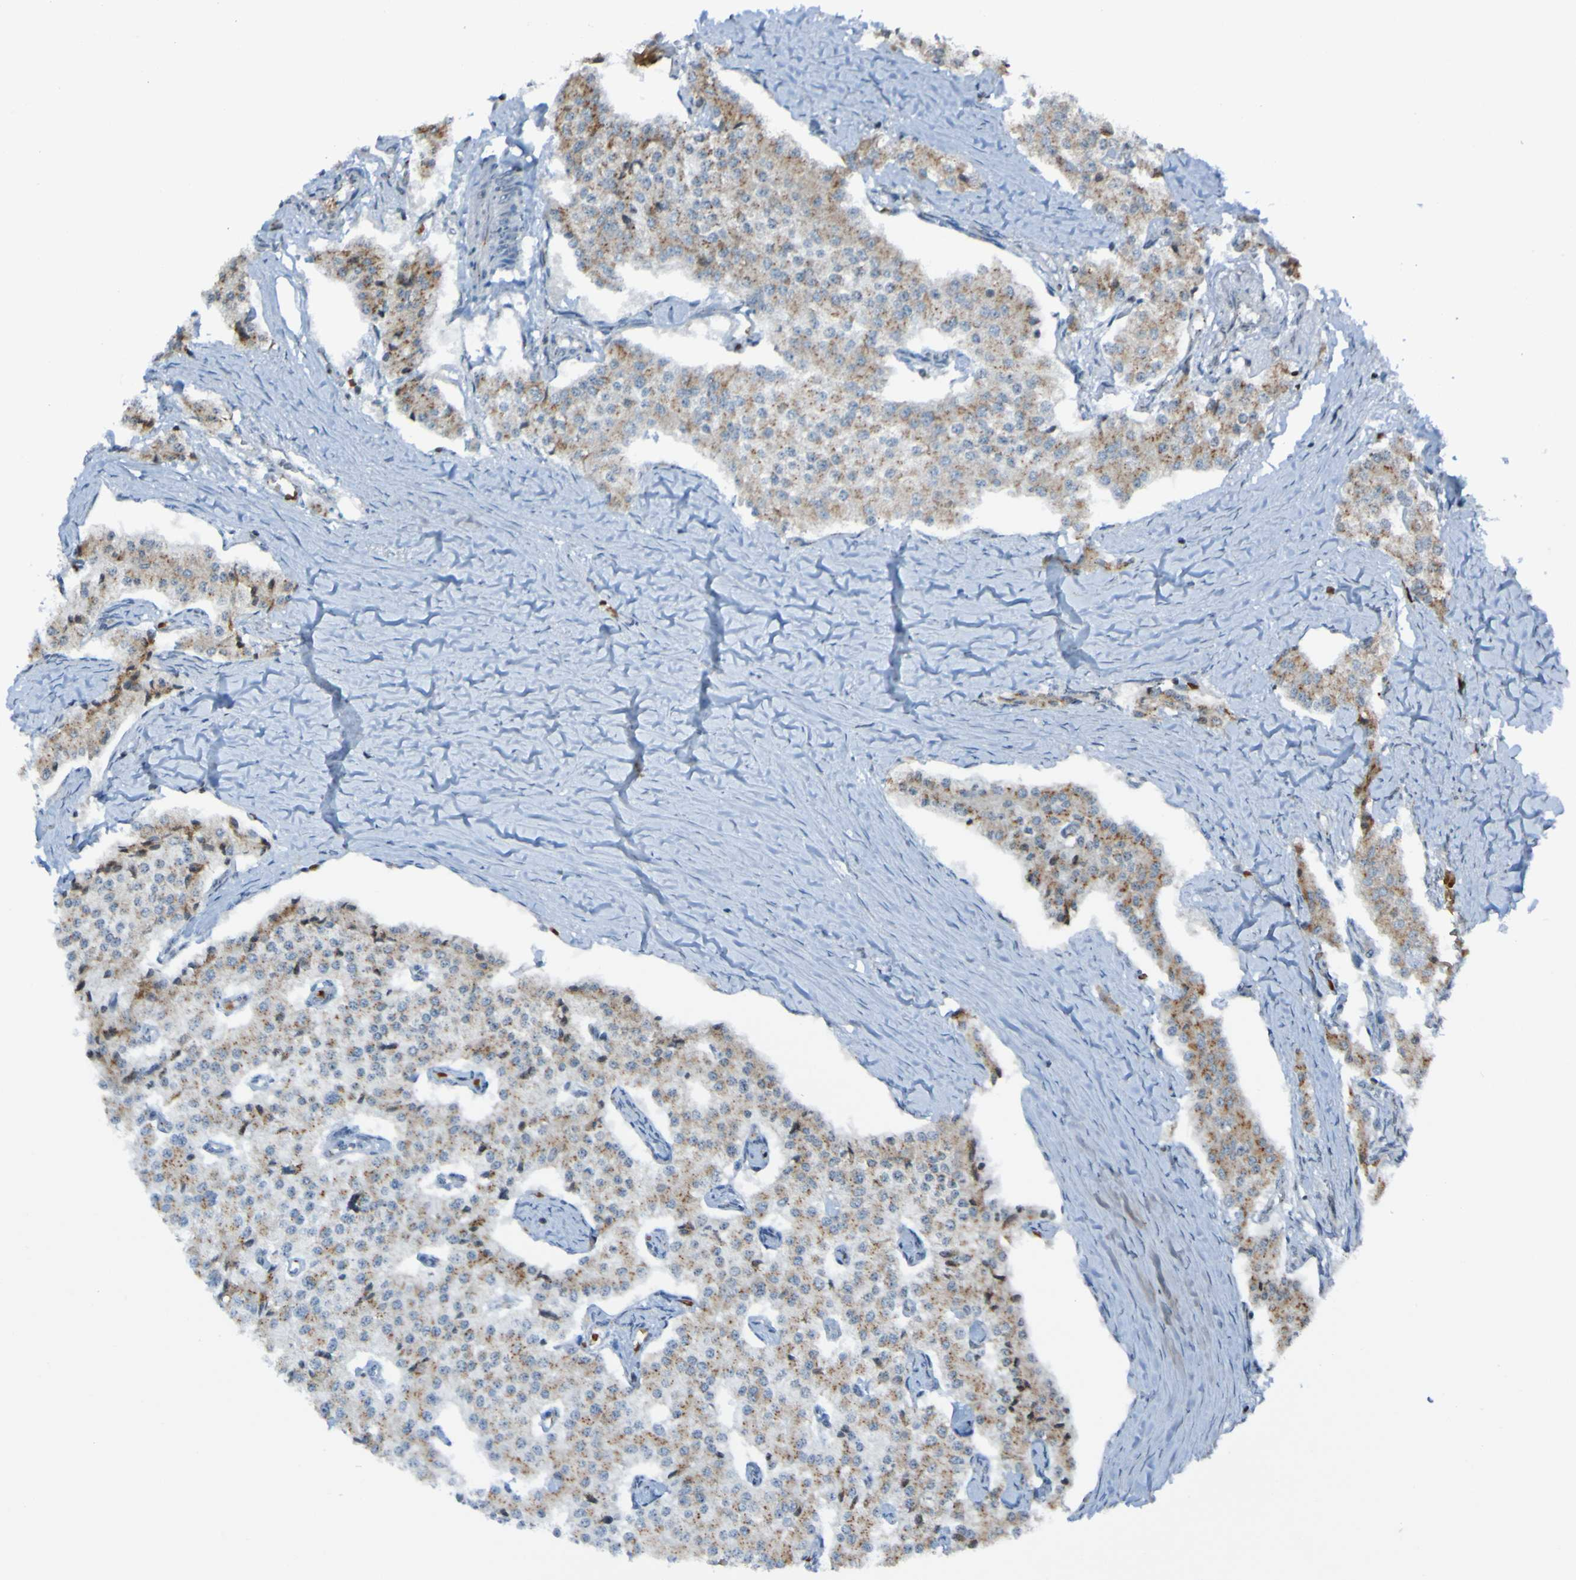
{"staining": {"intensity": "moderate", "quantity": ">75%", "location": "cytoplasmic/membranous"}, "tissue": "carcinoid", "cell_type": "Tumor cells", "image_type": "cancer", "snomed": [{"axis": "morphology", "description": "Carcinoid, malignant, NOS"}, {"axis": "topography", "description": "Colon"}], "caption": "This photomicrograph reveals immunohistochemistry (IHC) staining of malignant carcinoid, with medium moderate cytoplasmic/membranous positivity in approximately >75% of tumor cells.", "gene": "UNG", "patient": {"sex": "female", "age": 52}}